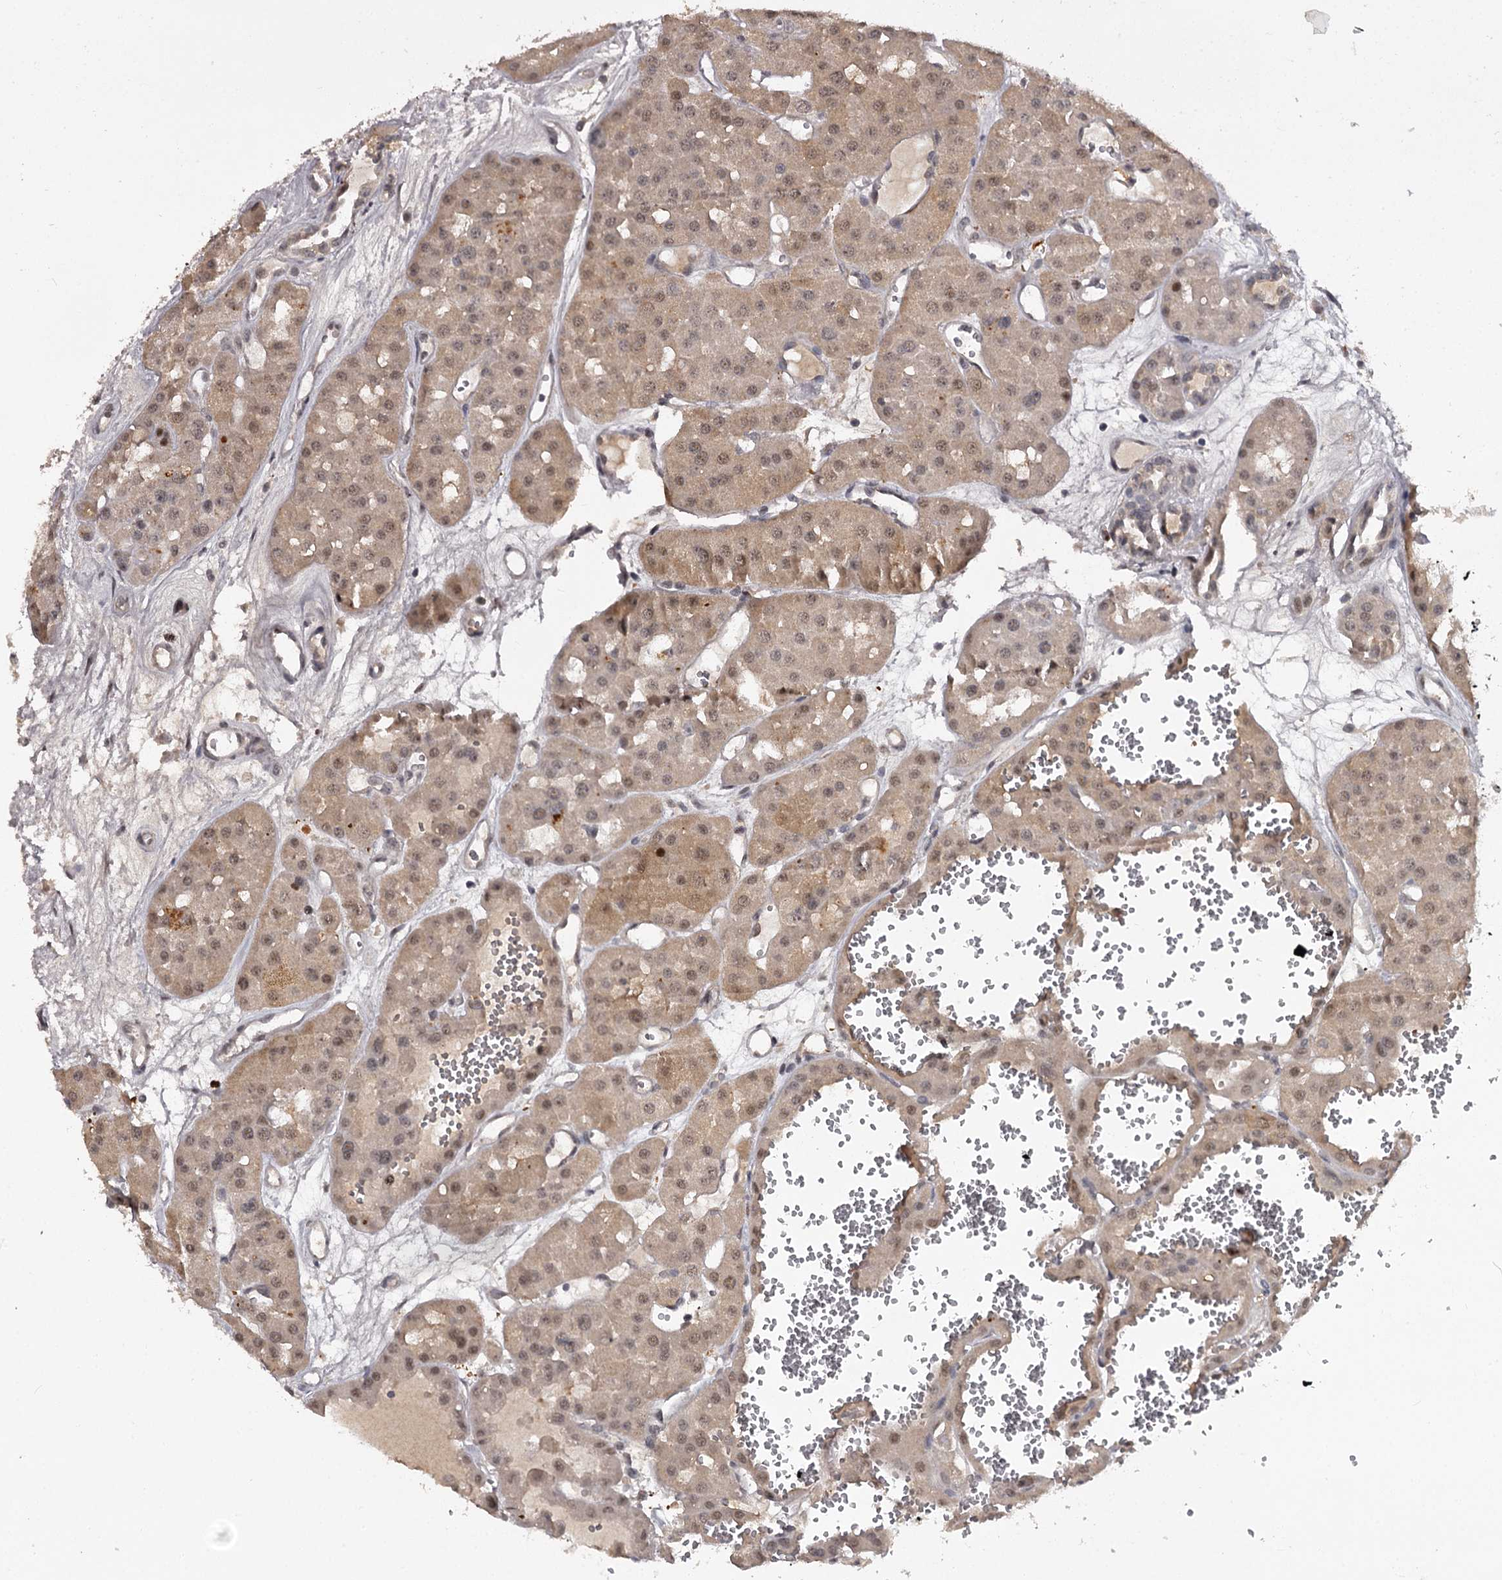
{"staining": {"intensity": "weak", "quantity": ">75%", "location": "cytoplasmic/membranous,nuclear"}, "tissue": "renal cancer", "cell_type": "Tumor cells", "image_type": "cancer", "snomed": [{"axis": "morphology", "description": "Carcinoma, NOS"}, {"axis": "topography", "description": "Kidney"}], "caption": "Weak cytoplasmic/membranous and nuclear expression is identified in approximately >75% of tumor cells in renal carcinoma.", "gene": "RNF44", "patient": {"sex": "female", "age": 75}}